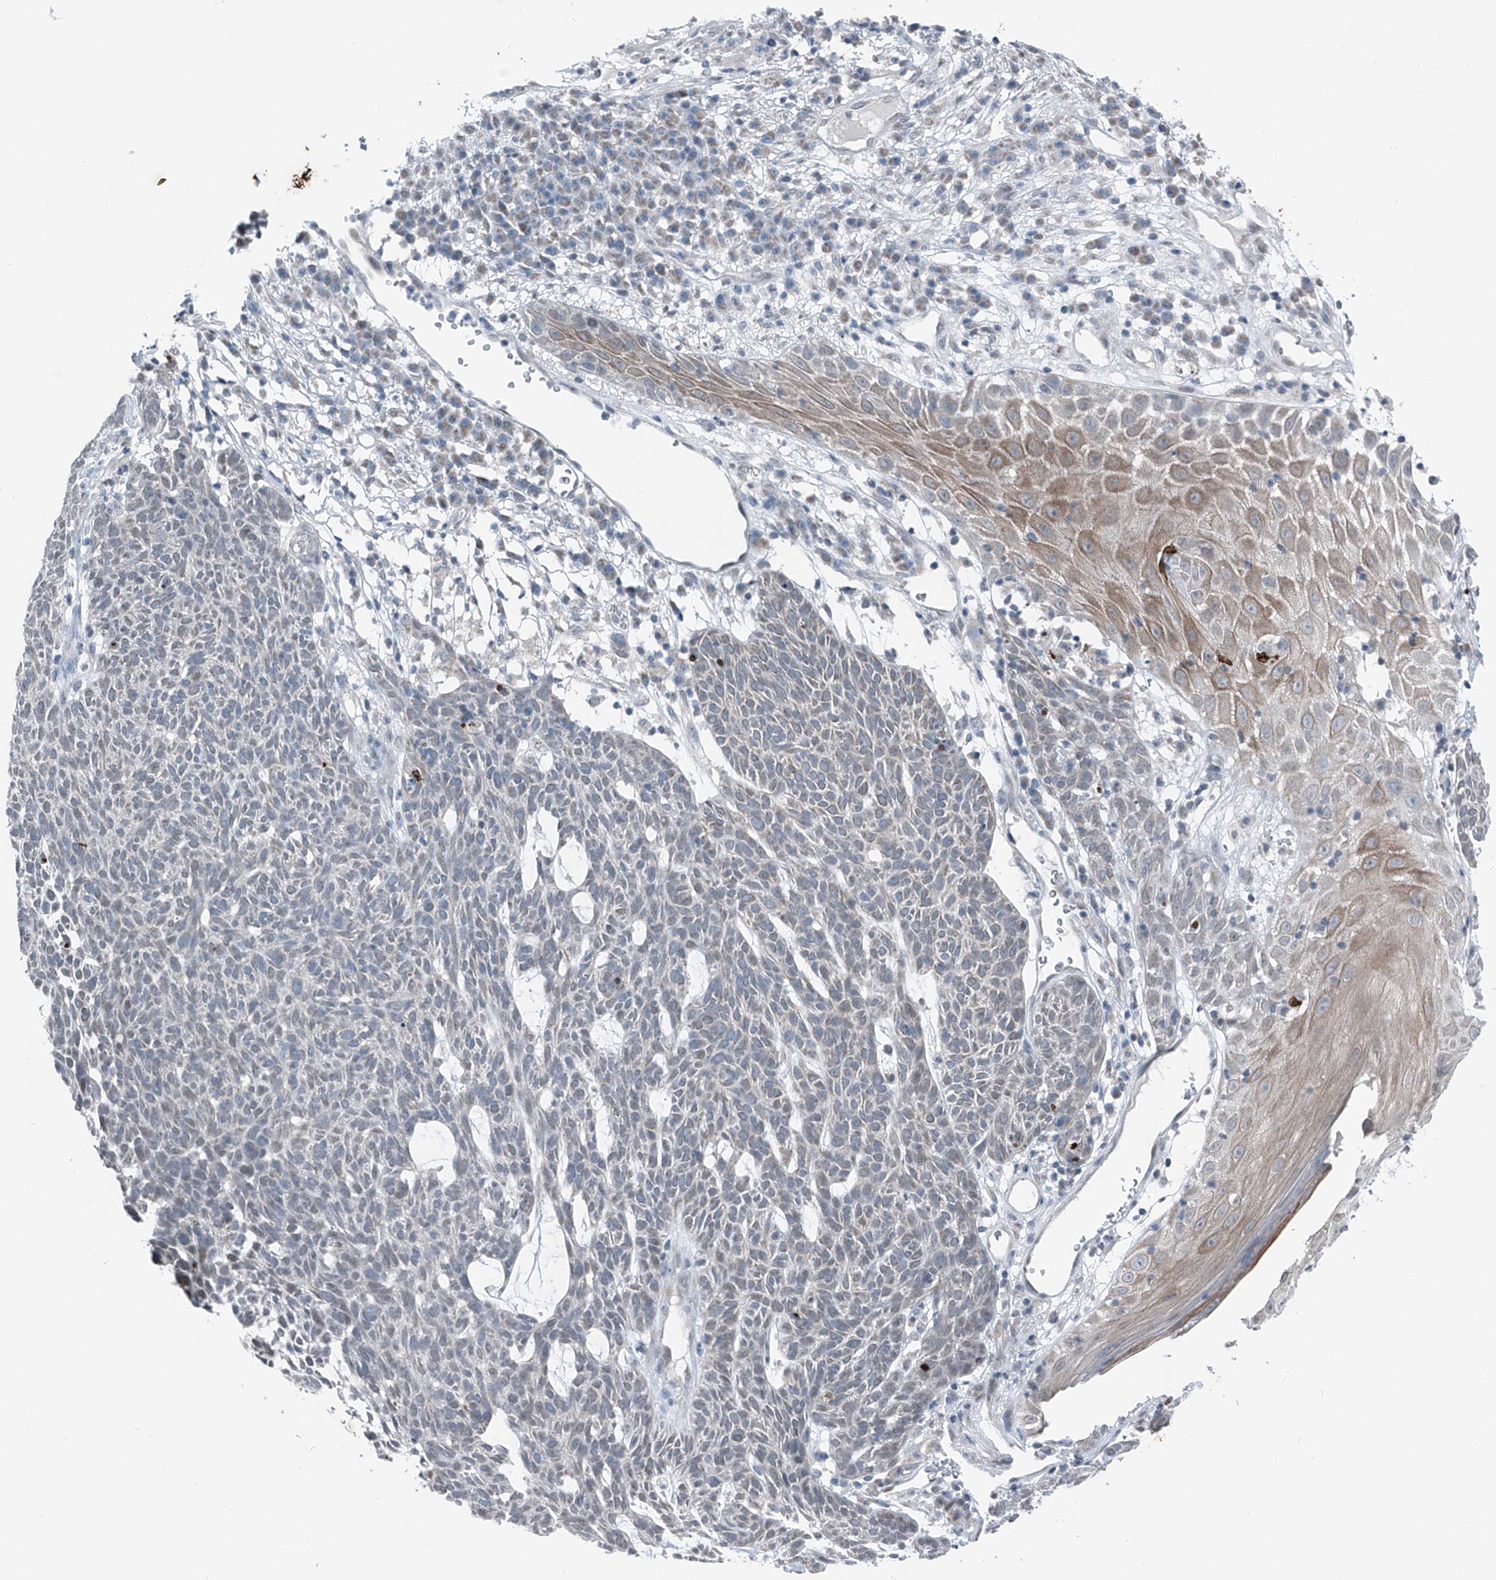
{"staining": {"intensity": "negative", "quantity": "none", "location": "none"}, "tissue": "skin cancer", "cell_type": "Tumor cells", "image_type": "cancer", "snomed": [{"axis": "morphology", "description": "Squamous cell carcinoma, NOS"}, {"axis": "topography", "description": "Skin"}], "caption": "The photomicrograph reveals no staining of tumor cells in skin cancer.", "gene": "DYRK1B", "patient": {"sex": "female", "age": 90}}